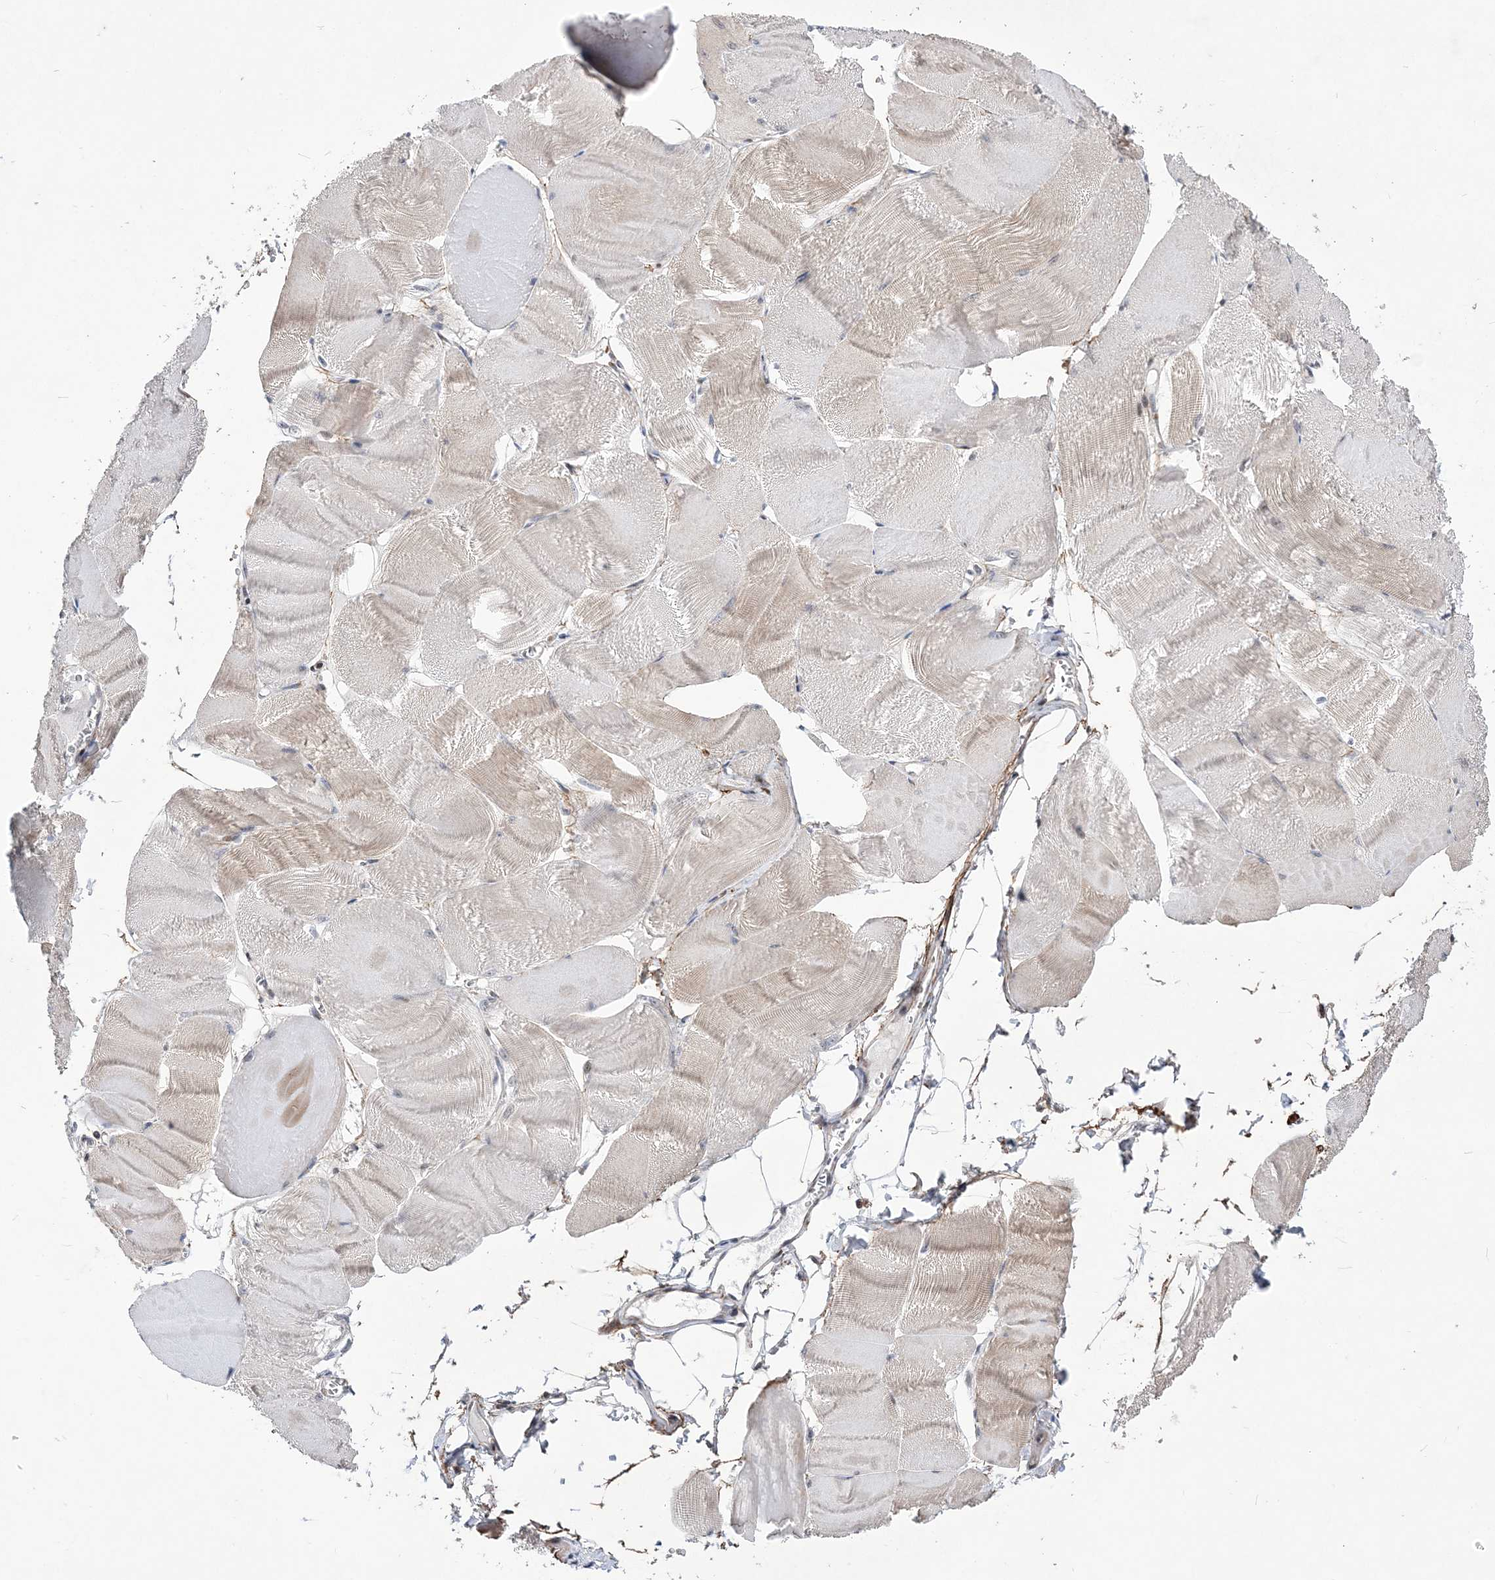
{"staining": {"intensity": "negative", "quantity": "none", "location": "none"}, "tissue": "skeletal muscle", "cell_type": "Myocytes", "image_type": "normal", "snomed": [{"axis": "morphology", "description": "Normal tissue, NOS"}, {"axis": "morphology", "description": "Basal cell carcinoma"}, {"axis": "topography", "description": "Skeletal muscle"}], "caption": "A high-resolution image shows immunohistochemistry staining of normal skeletal muscle, which shows no significant expression in myocytes. (Immunohistochemistry, brightfield microscopy, high magnification).", "gene": "BOD1L1", "patient": {"sex": "female", "age": 64}}